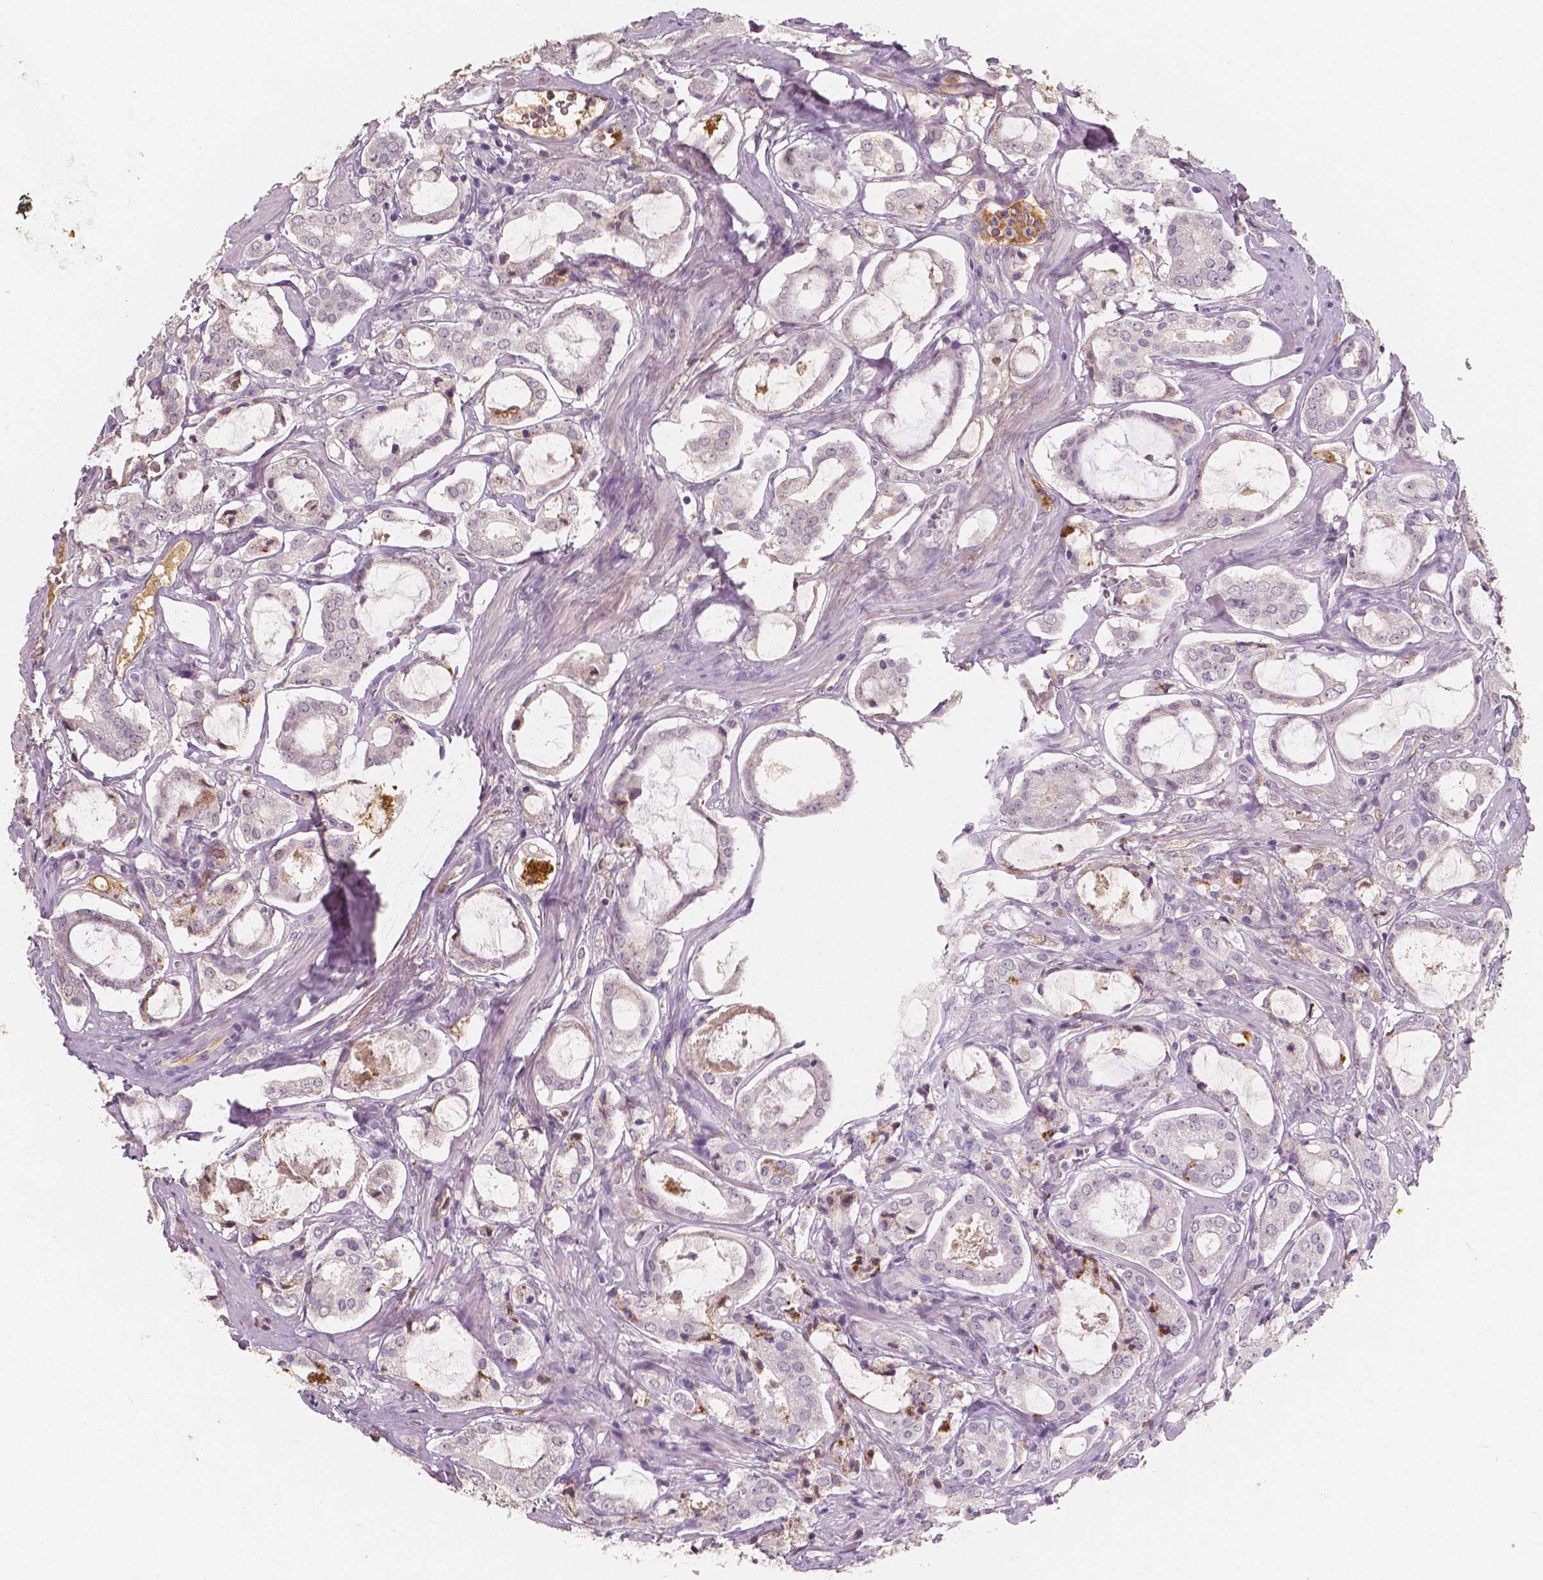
{"staining": {"intensity": "negative", "quantity": "none", "location": "none"}, "tissue": "prostate cancer", "cell_type": "Tumor cells", "image_type": "cancer", "snomed": [{"axis": "morphology", "description": "Adenocarcinoma, NOS"}, {"axis": "topography", "description": "Prostate"}], "caption": "Micrograph shows no protein staining in tumor cells of prostate cancer tissue.", "gene": "APOA4", "patient": {"sex": "male", "age": 66}}